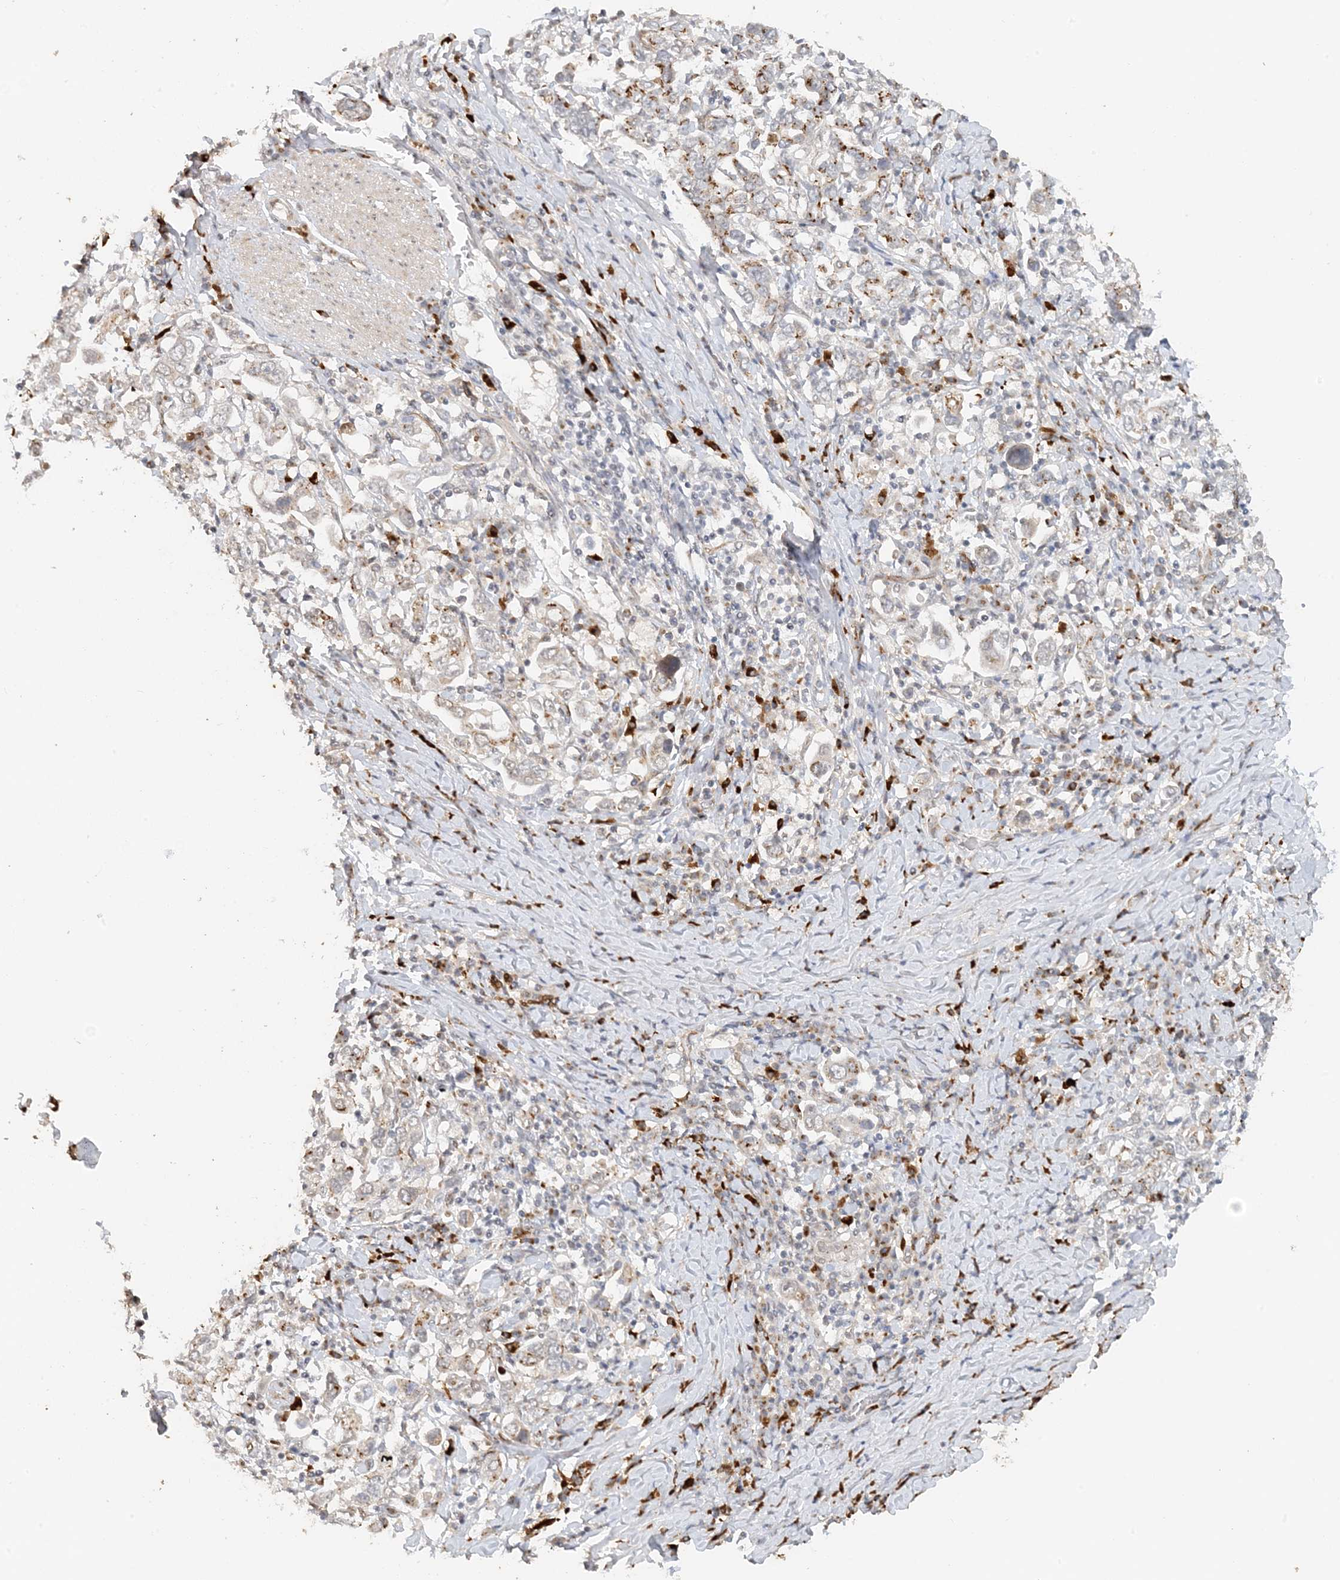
{"staining": {"intensity": "weak", "quantity": "25%-75%", "location": "cytoplasmic/membranous"}, "tissue": "stomach cancer", "cell_type": "Tumor cells", "image_type": "cancer", "snomed": [{"axis": "morphology", "description": "Adenocarcinoma, NOS"}, {"axis": "topography", "description": "Stomach, upper"}], "caption": "DAB (3,3'-diaminobenzidine) immunohistochemical staining of human stomach cancer demonstrates weak cytoplasmic/membranous protein expression in about 25%-75% of tumor cells.", "gene": "ZCCHC4", "patient": {"sex": "male", "age": 62}}